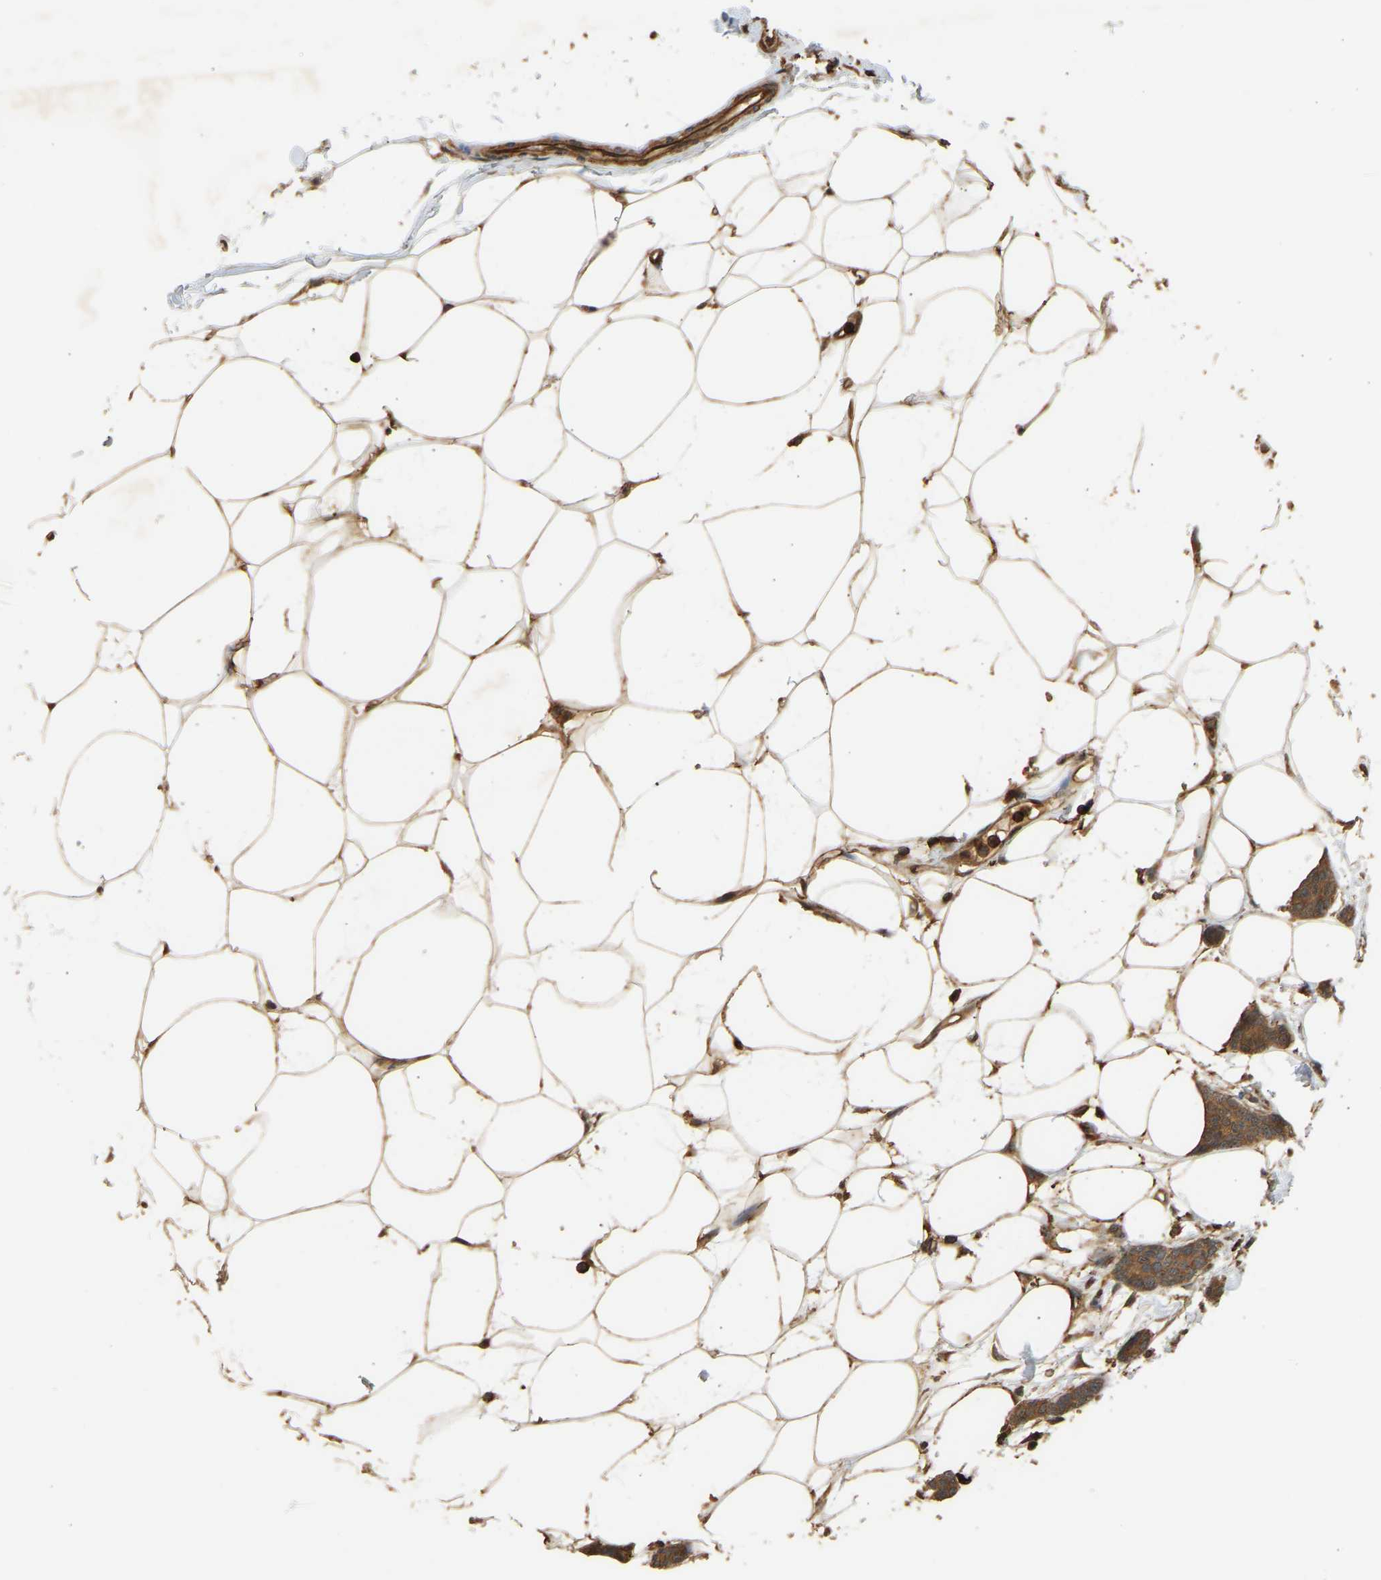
{"staining": {"intensity": "strong", "quantity": ">75%", "location": "cytoplasmic/membranous"}, "tissue": "breast cancer", "cell_type": "Tumor cells", "image_type": "cancer", "snomed": [{"axis": "morphology", "description": "Lobular carcinoma"}, {"axis": "topography", "description": "Skin"}, {"axis": "topography", "description": "Breast"}], "caption": "Breast cancer (lobular carcinoma) stained for a protein displays strong cytoplasmic/membranous positivity in tumor cells. (brown staining indicates protein expression, while blue staining denotes nuclei).", "gene": "GOPC", "patient": {"sex": "female", "age": 46}}